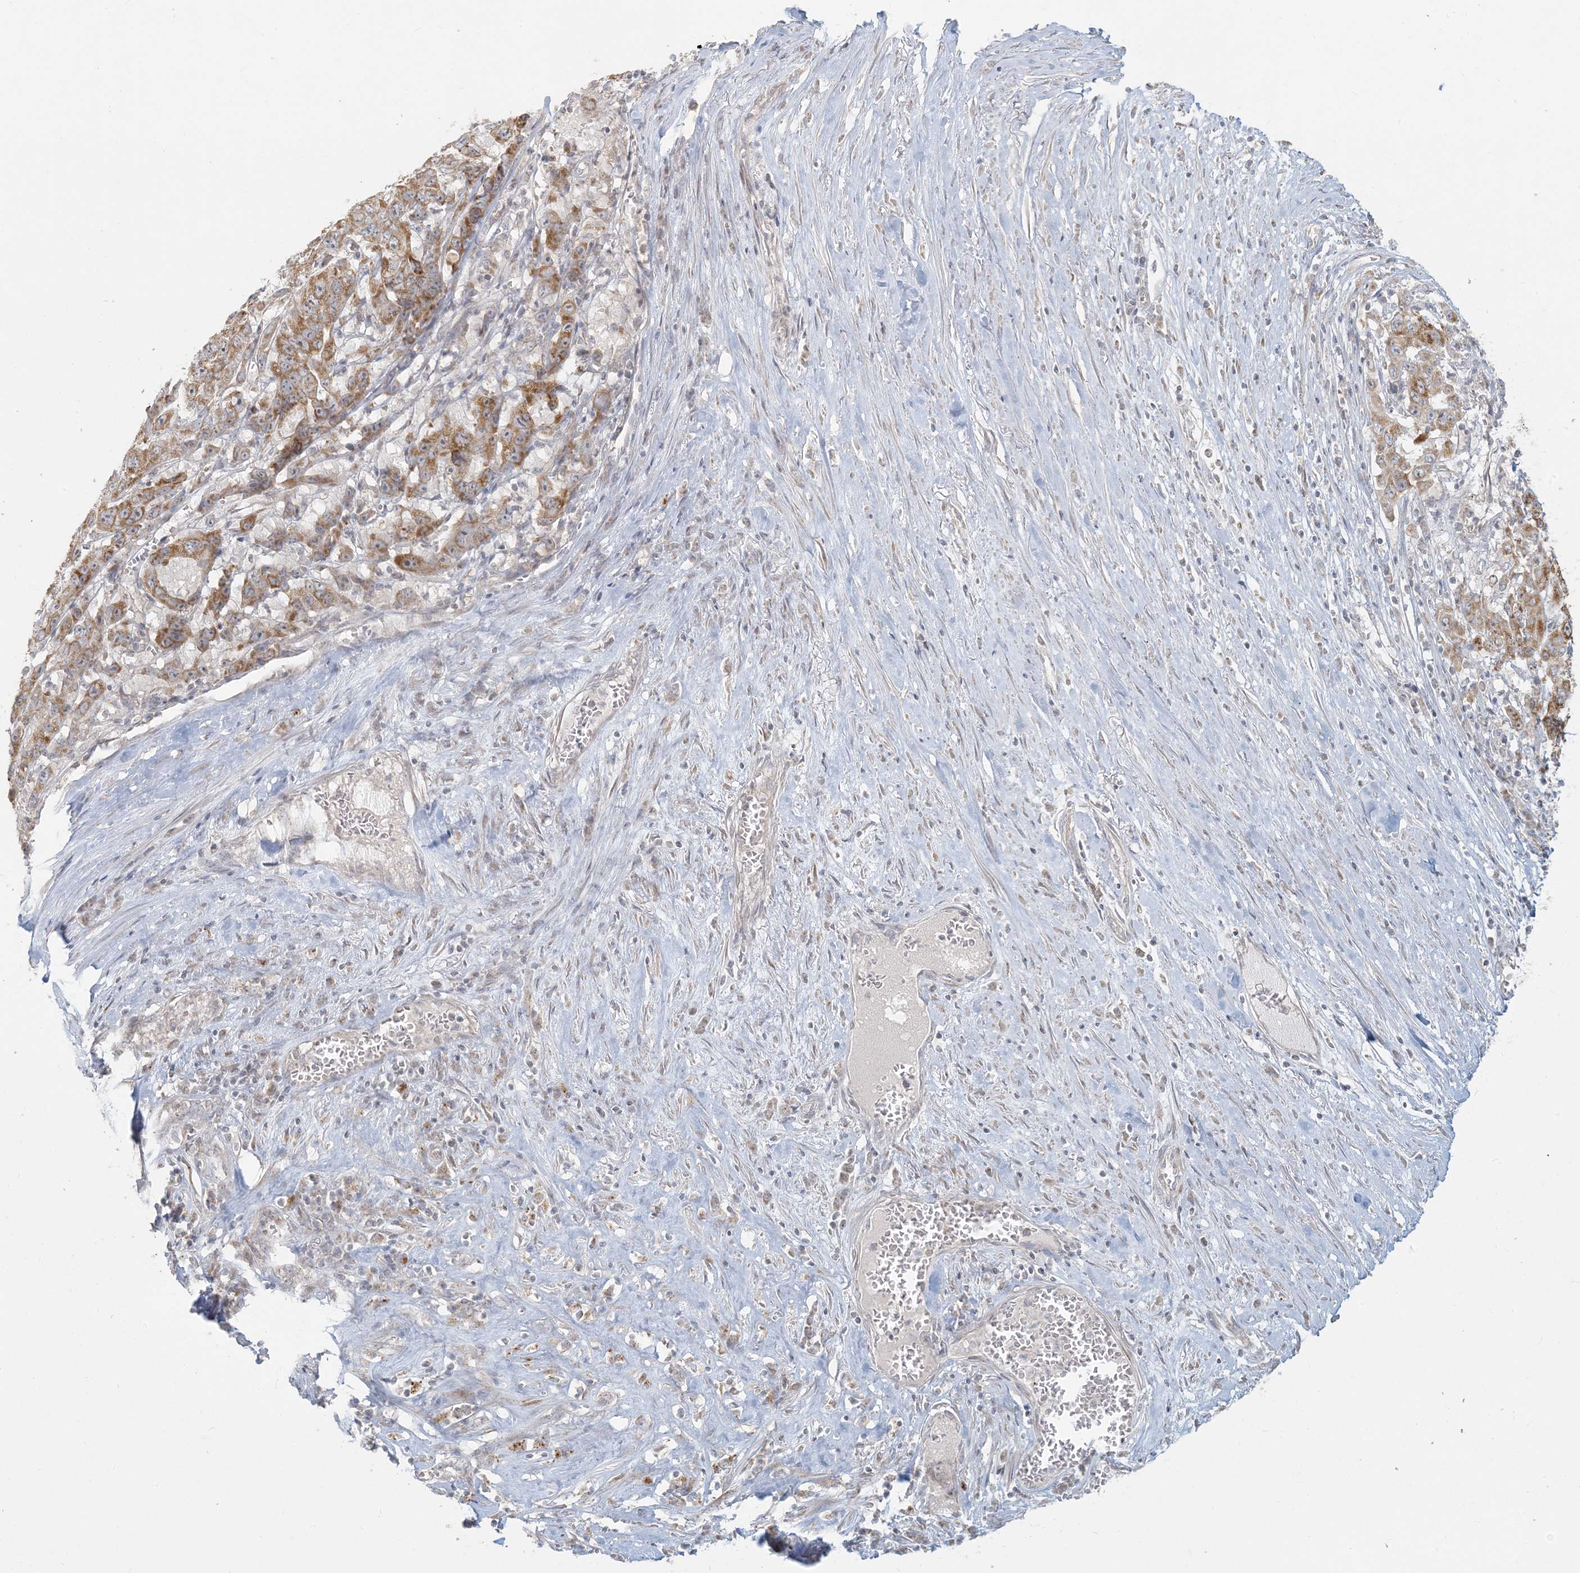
{"staining": {"intensity": "moderate", "quantity": ">75%", "location": "cytoplasmic/membranous"}, "tissue": "pancreatic cancer", "cell_type": "Tumor cells", "image_type": "cancer", "snomed": [{"axis": "morphology", "description": "Adenocarcinoma, NOS"}, {"axis": "topography", "description": "Pancreas"}], "caption": "Immunohistochemistry (IHC) staining of pancreatic cancer (adenocarcinoma), which shows medium levels of moderate cytoplasmic/membranous expression in approximately >75% of tumor cells indicating moderate cytoplasmic/membranous protein expression. The staining was performed using DAB (brown) for protein detection and nuclei were counterstained in hematoxylin (blue).", "gene": "MCAT", "patient": {"sex": "male", "age": 63}}